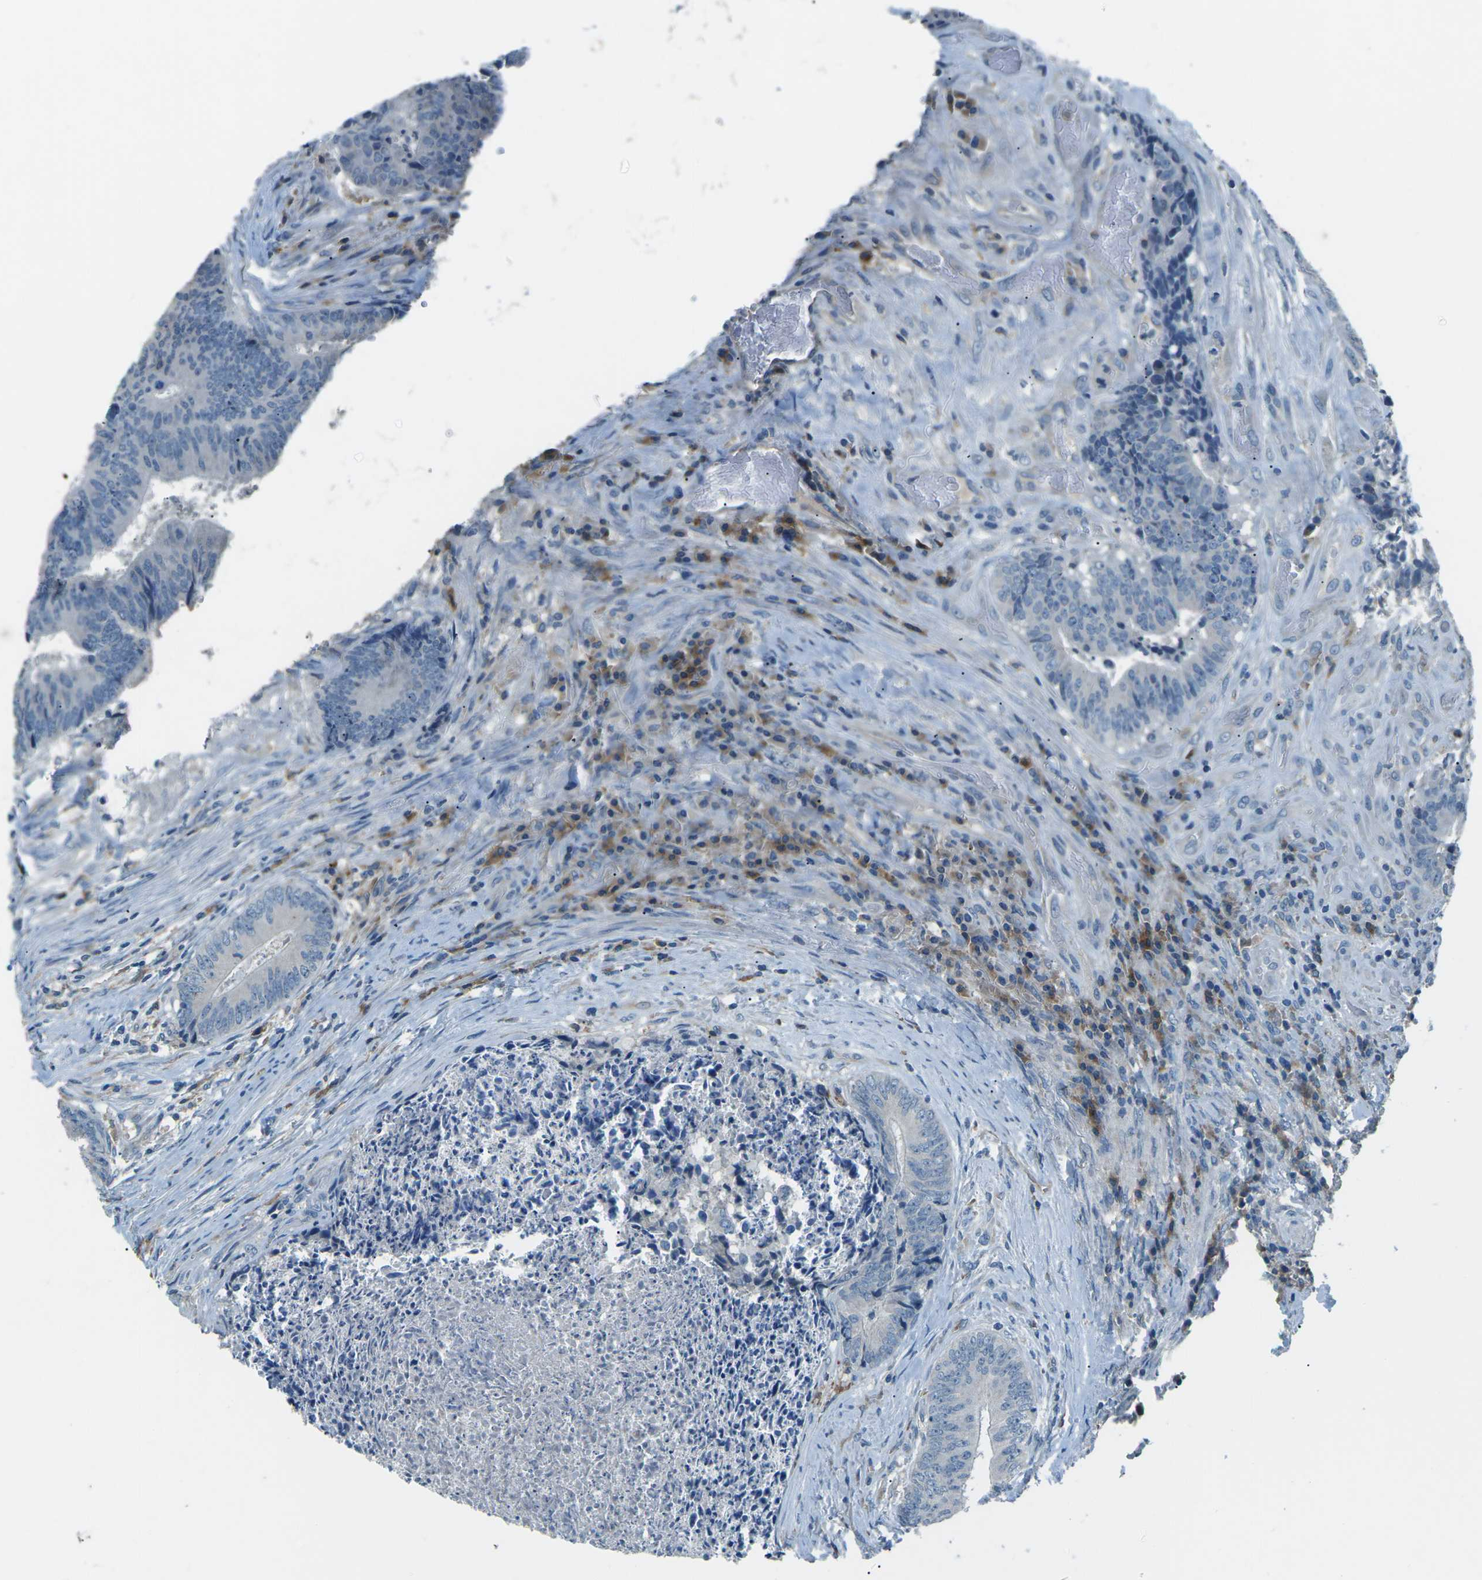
{"staining": {"intensity": "negative", "quantity": "none", "location": "none"}, "tissue": "colorectal cancer", "cell_type": "Tumor cells", "image_type": "cancer", "snomed": [{"axis": "morphology", "description": "Adenocarcinoma, NOS"}, {"axis": "topography", "description": "Rectum"}], "caption": "This is a histopathology image of immunohistochemistry (IHC) staining of colorectal adenocarcinoma, which shows no positivity in tumor cells. (DAB (3,3'-diaminobenzidine) immunohistochemistry (IHC) visualized using brightfield microscopy, high magnification).", "gene": "CD1D", "patient": {"sex": "male", "age": 72}}